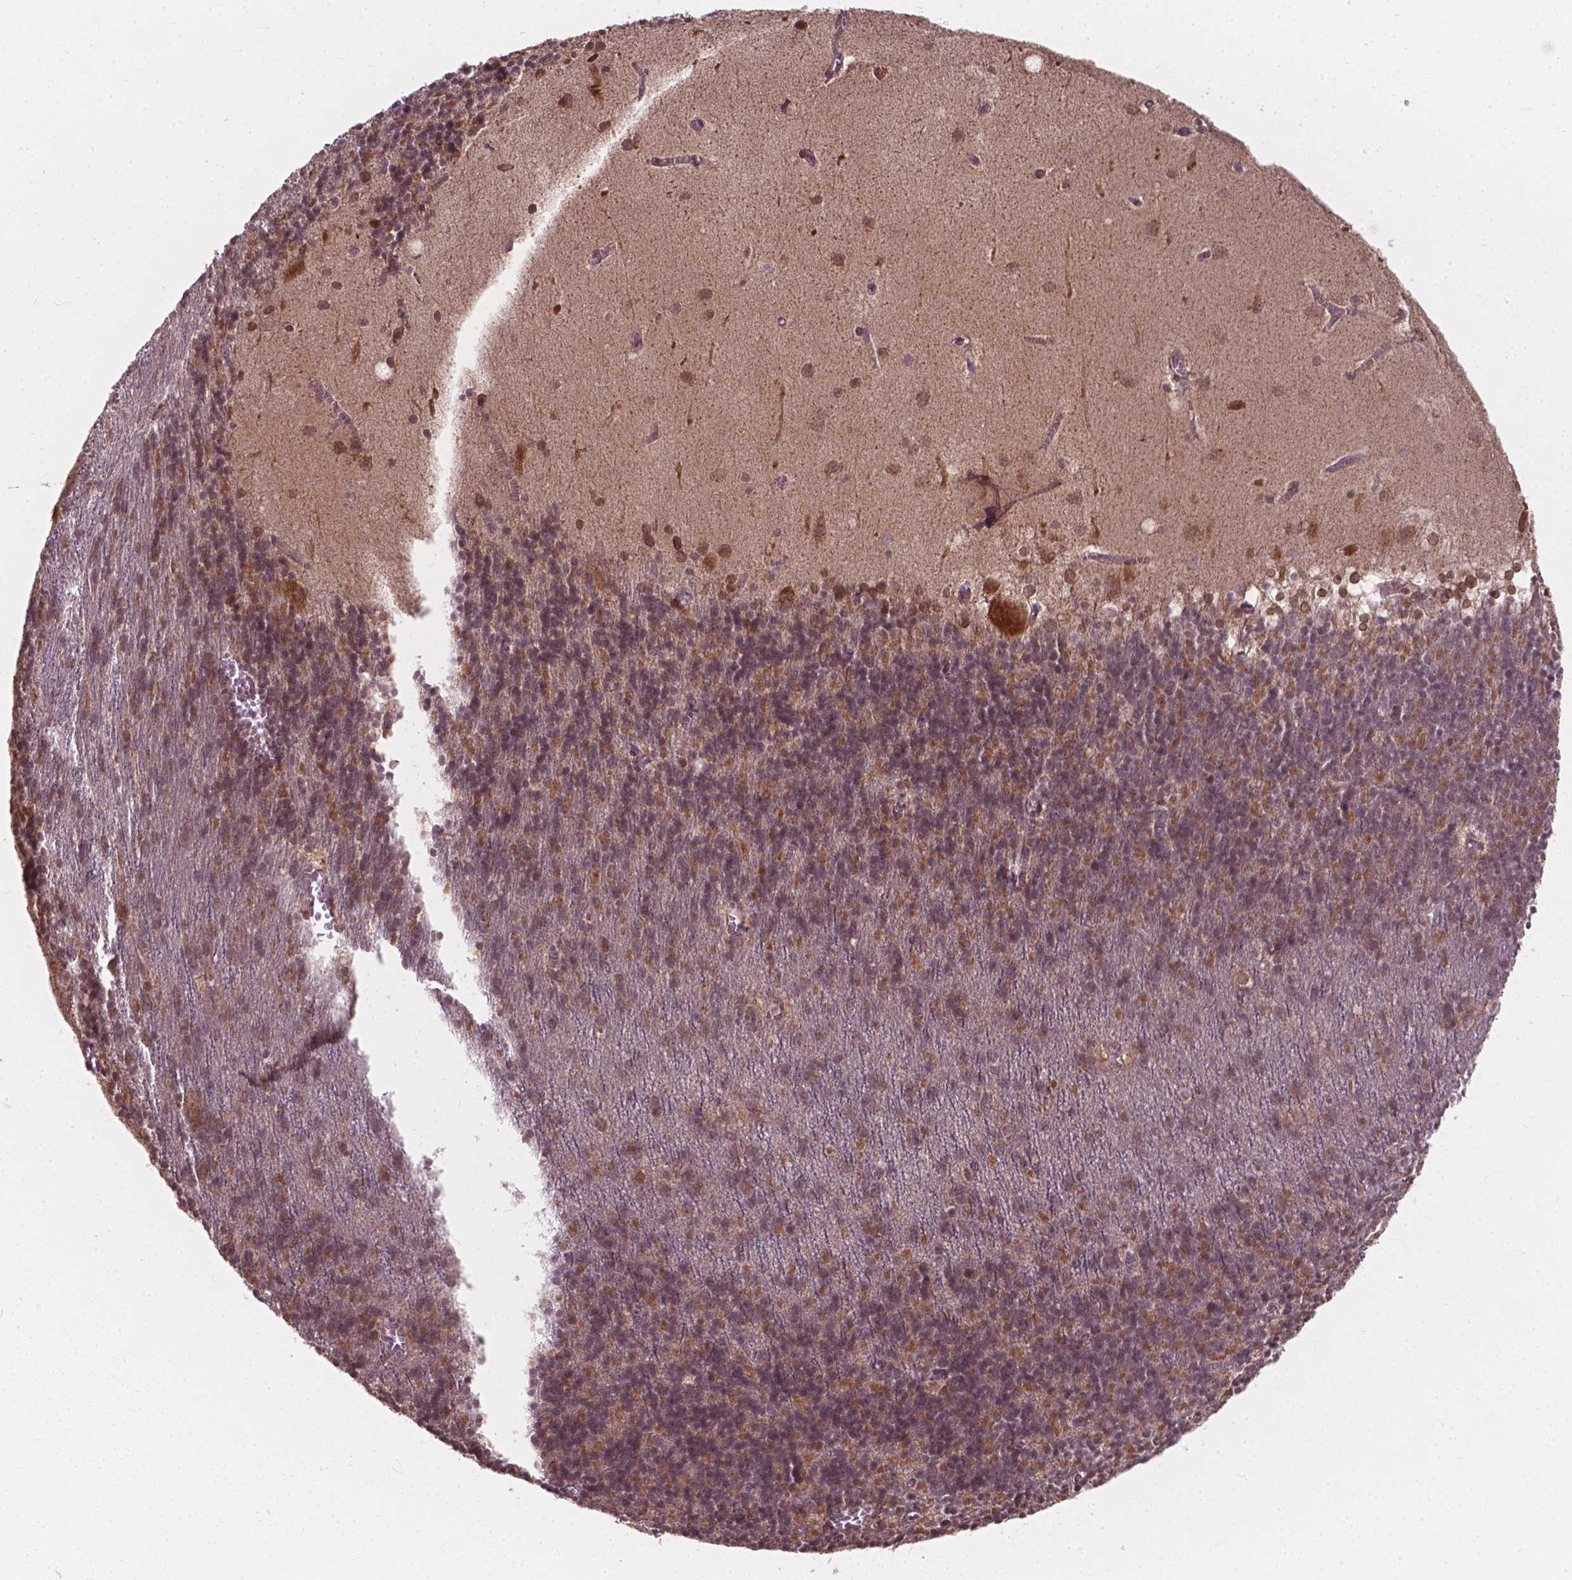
{"staining": {"intensity": "moderate", "quantity": "<25%", "location": "nuclear"}, "tissue": "cerebellum", "cell_type": "Cells in granular layer", "image_type": "normal", "snomed": [{"axis": "morphology", "description": "Normal tissue, NOS"}, {"axis": "topography", "description": "Cerebellum"}], "caption": "Moderate nuclear protein staining is appreciated in approximately <25% of cells in granular layer in cerebellum. (DAB (3,3'-diaminobenzidine) IHC with brightfield microscopy, high magnification).", "gene": "MRPL33", "patient": {"sex": "male", "age": 70}}